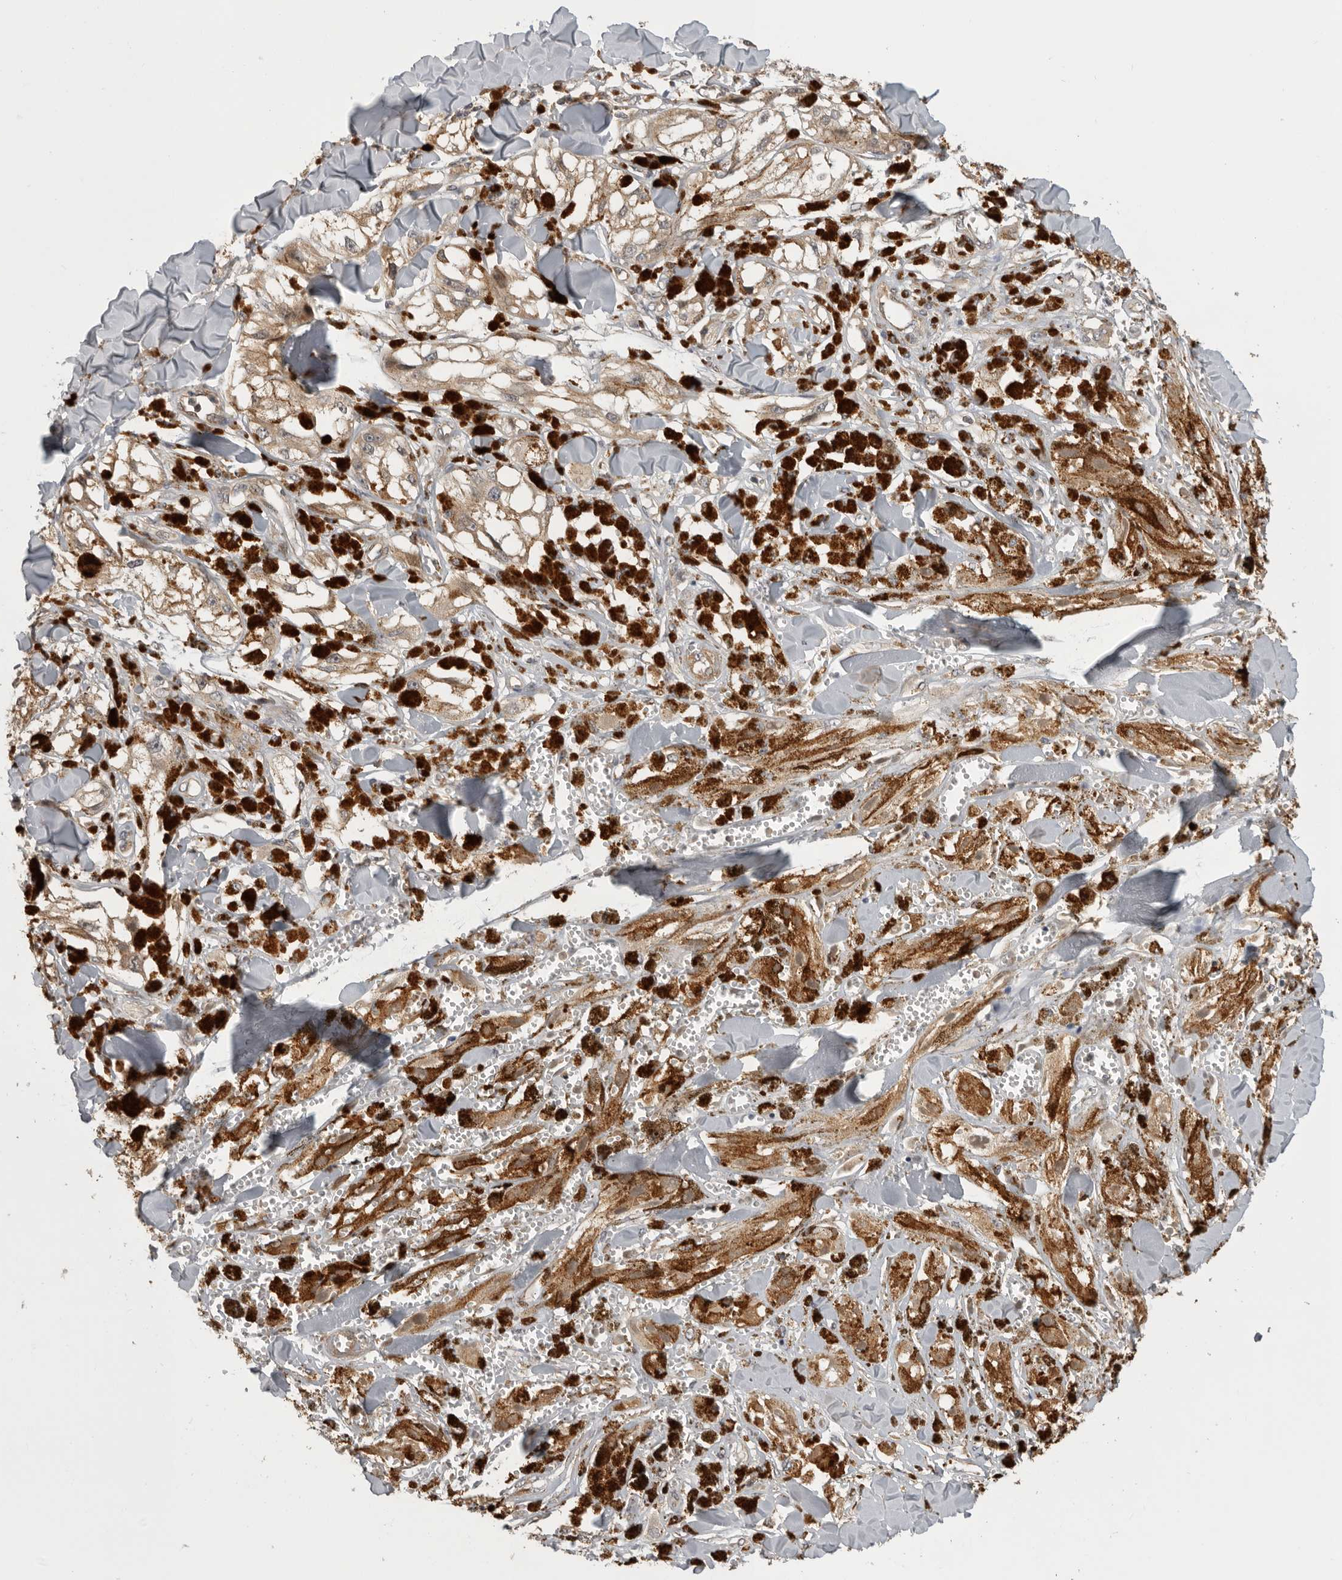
{"staining": {"intensity": "moderate", "quantity": ">75%", "location": "cytoplasmic/membranous"}, "tissue": "melanoma", "cell_type": "Tumor cells", "image_type": "cancer", "snomed": [{"axis": "morphology", "description": "Malignant melanoma, NOS"}, {"axis": "topography", "description": "Skin"}], "caption": "Approximately >75% of tumor cells in melanoma reveal moderate cytoplasmic/membranous protein expression as visualized by brown immunohistochemical staining.", "gene": "CUEDC1", "patient": {"sex": "male", "age": 88}}